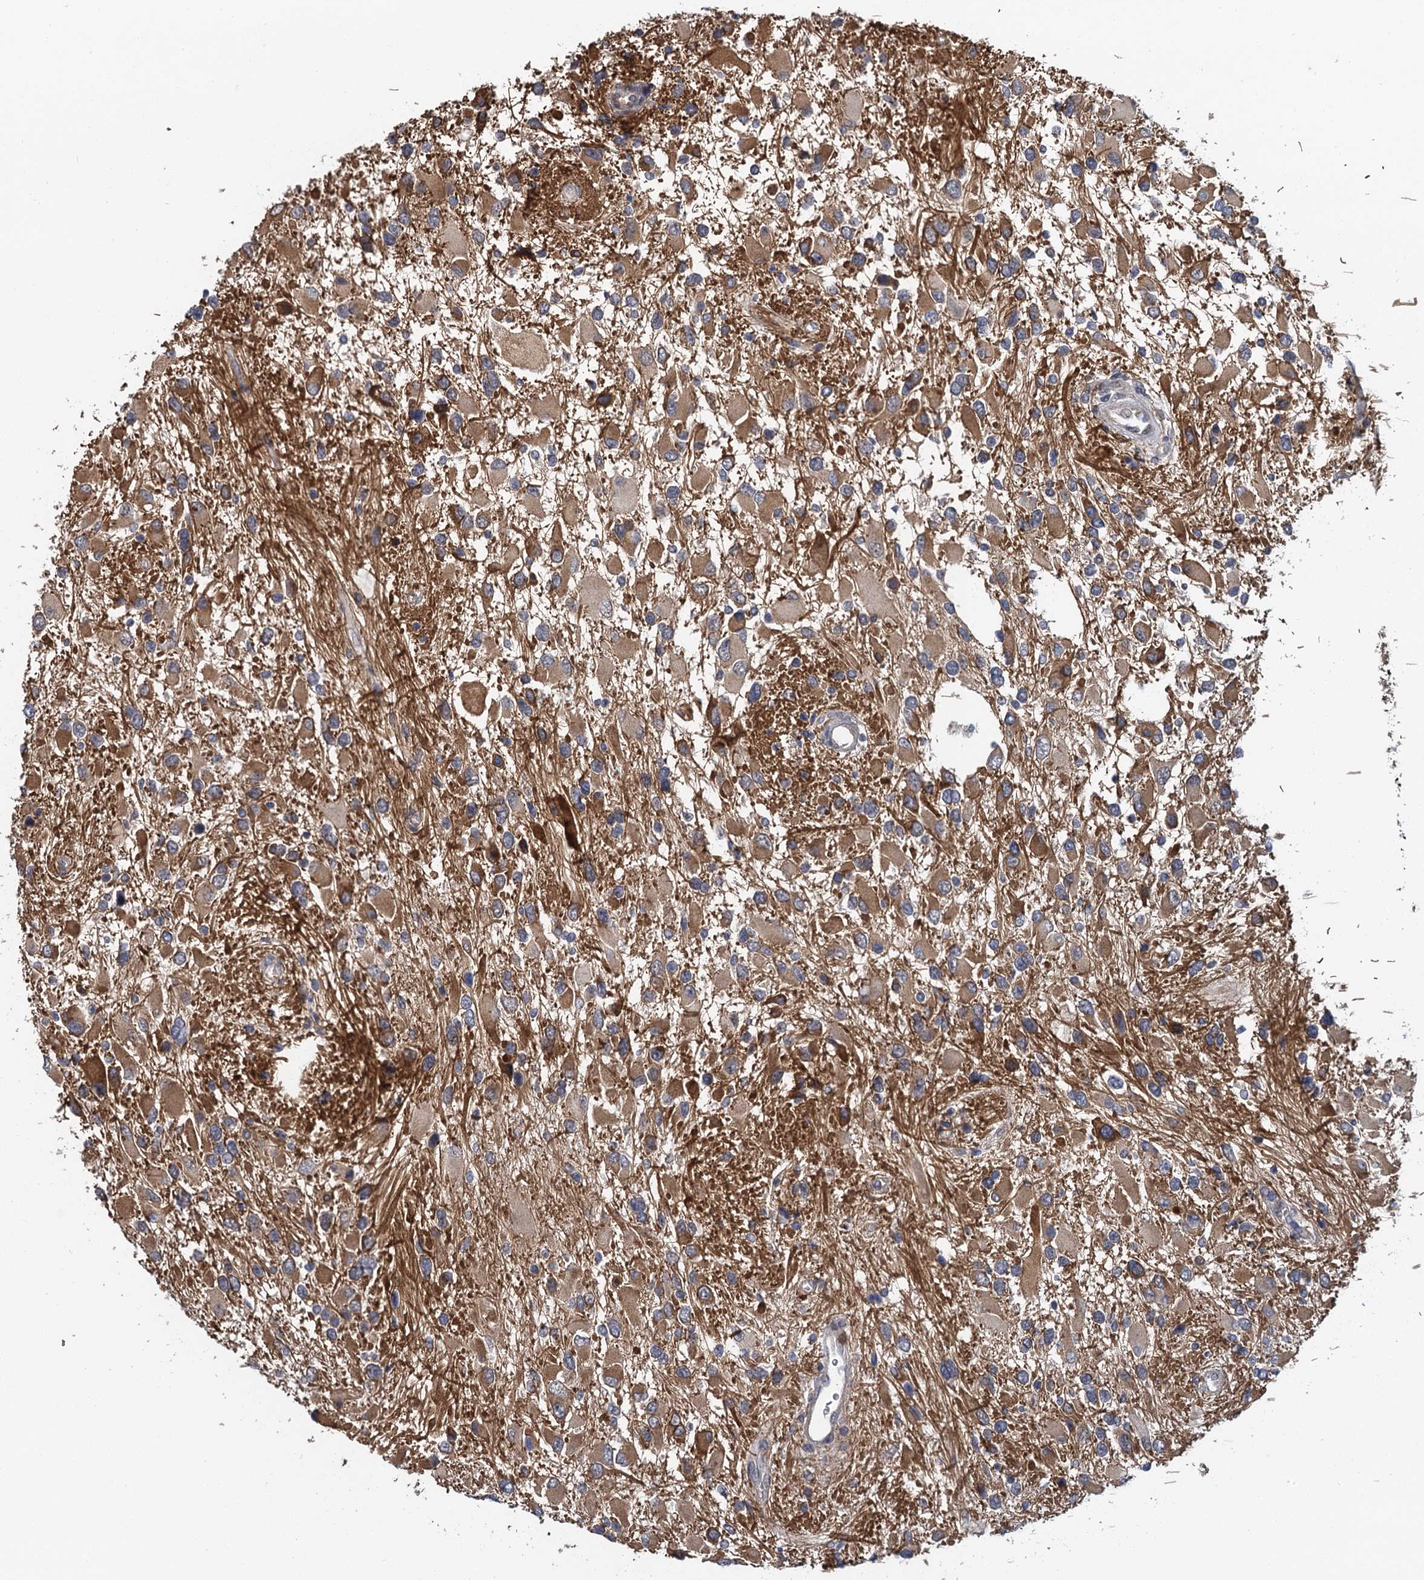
{"staining": {"intensity": "moderate", "quantity": ">75%", "location": "cytoplasmic/membranous"}, "tissue": "glioma", "cell_type": "Tumor cells", "image_type": "cancer", "snomed": [{"axis": "morphology", "description": "Glioma, malignant, High grade"}, {"axis": "topography", "description": "Brain"}], "caption": "High-magnification brightfield microscopy of malignant glioma (high-grade) stained with DAB (3,3'-diaminobenzidine) (brown) and counterstained with hematoxylin (blue). tumor cells exhibit moderate cytoplasmic/membranous positivity is seen in about>75% of cells.", "gene": "MDM1", "patient": {"sex": "male", "age": 53}}